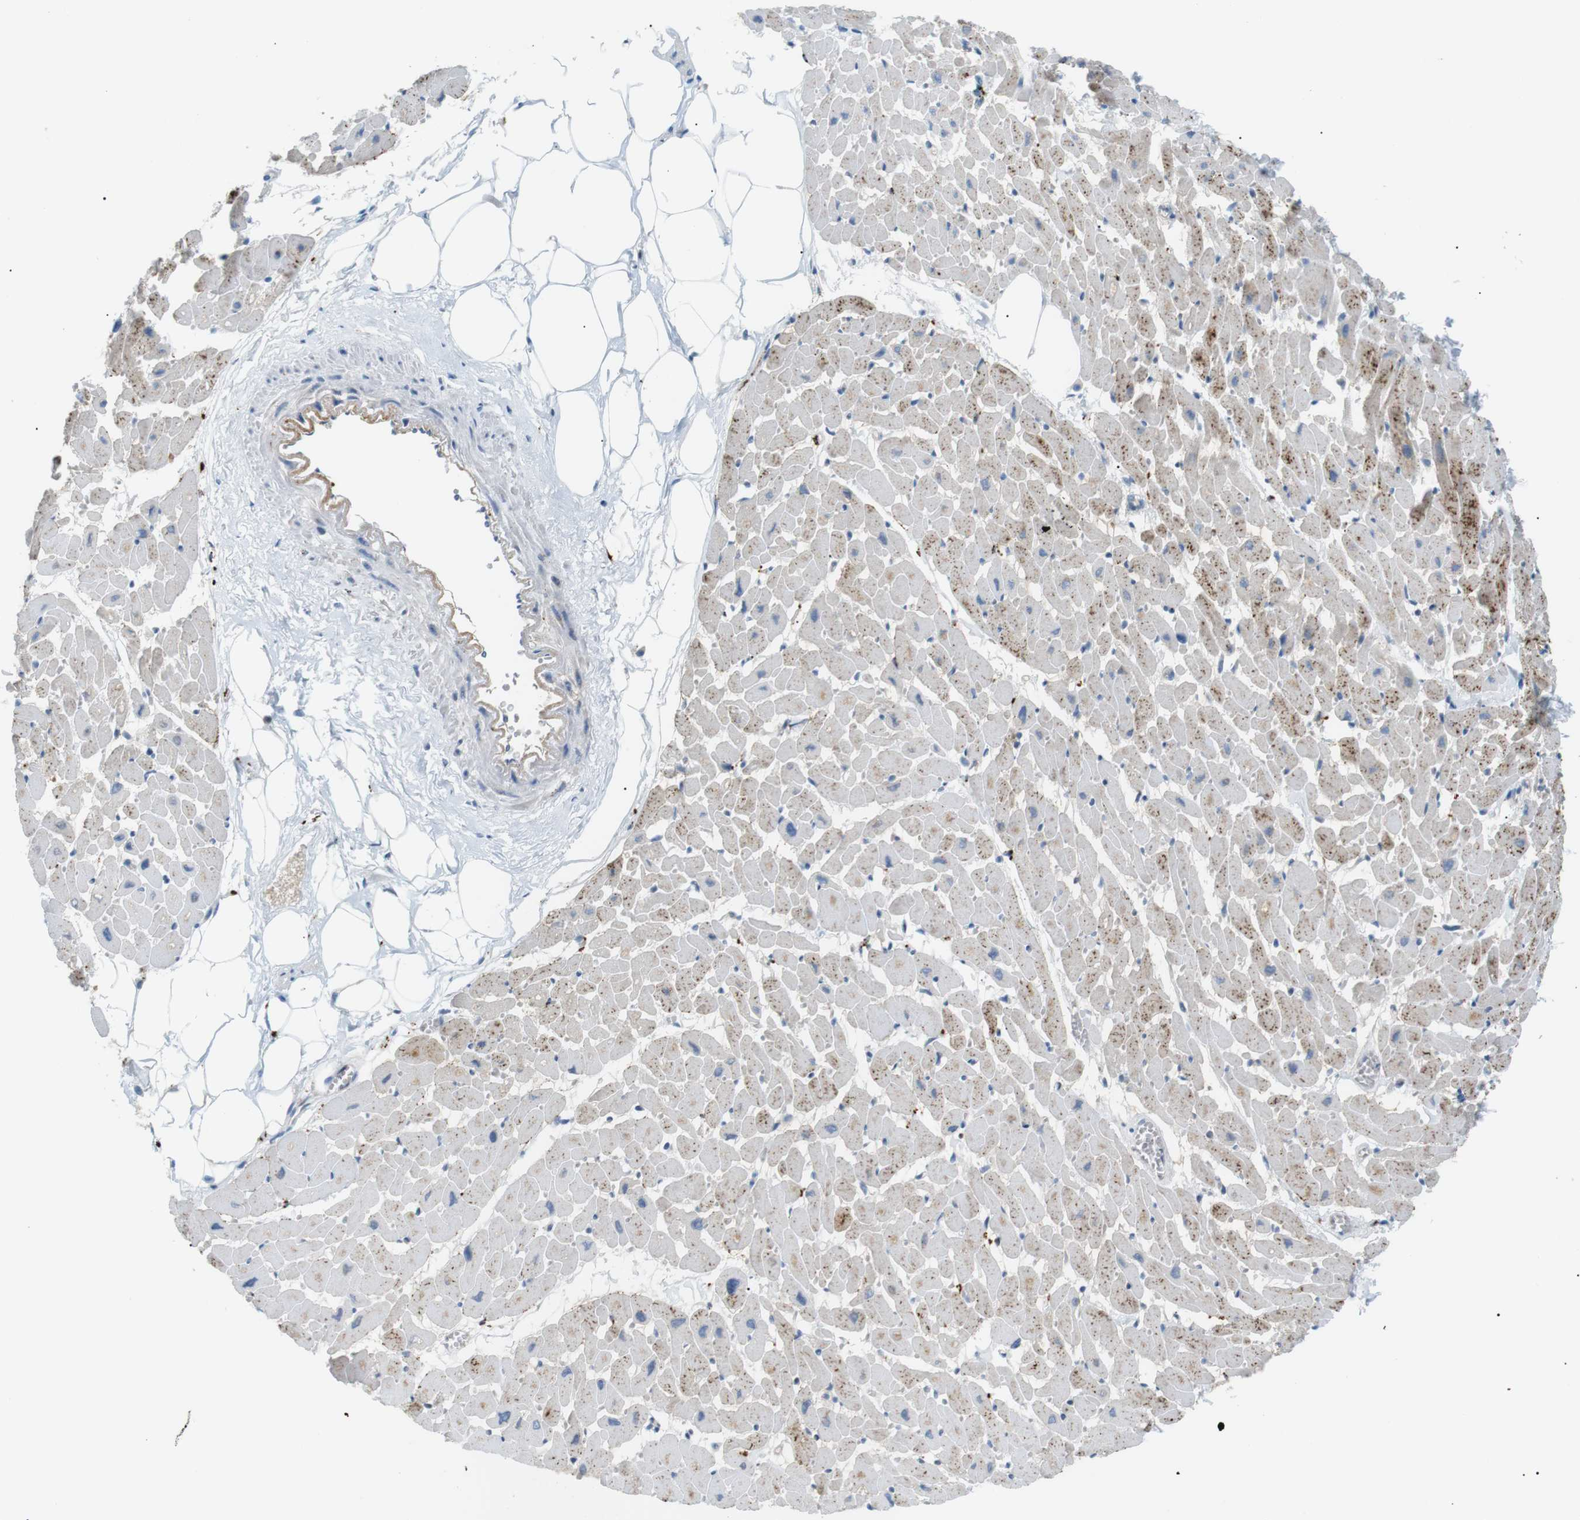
{"staining": {"intensity": "moderate", "quantity": "25%-75%", "location": "cytoplasmic/membranous"}, "tissue": "heart muscle", "cell_type": "Cardiomyocytes", "image_type": "normal", "snomed": [{"axis": "morphology", "description": "Normal tissue, NOS"}, {"axis": "topography", "description": "Heart"}], "caption": "The immunohistochemical stain highlights moderate cytoplasmic/membranous expression in cardiomyocytes of normal heart muscle. The staining was performed using DAB (3,3'-diaminobenzidine), with brown indicating positive protein expression. Nuclei are stained blue with hematoxylin.", "gene": "B4GALNT2", "patient": {"sex": "female", "age": 19}}